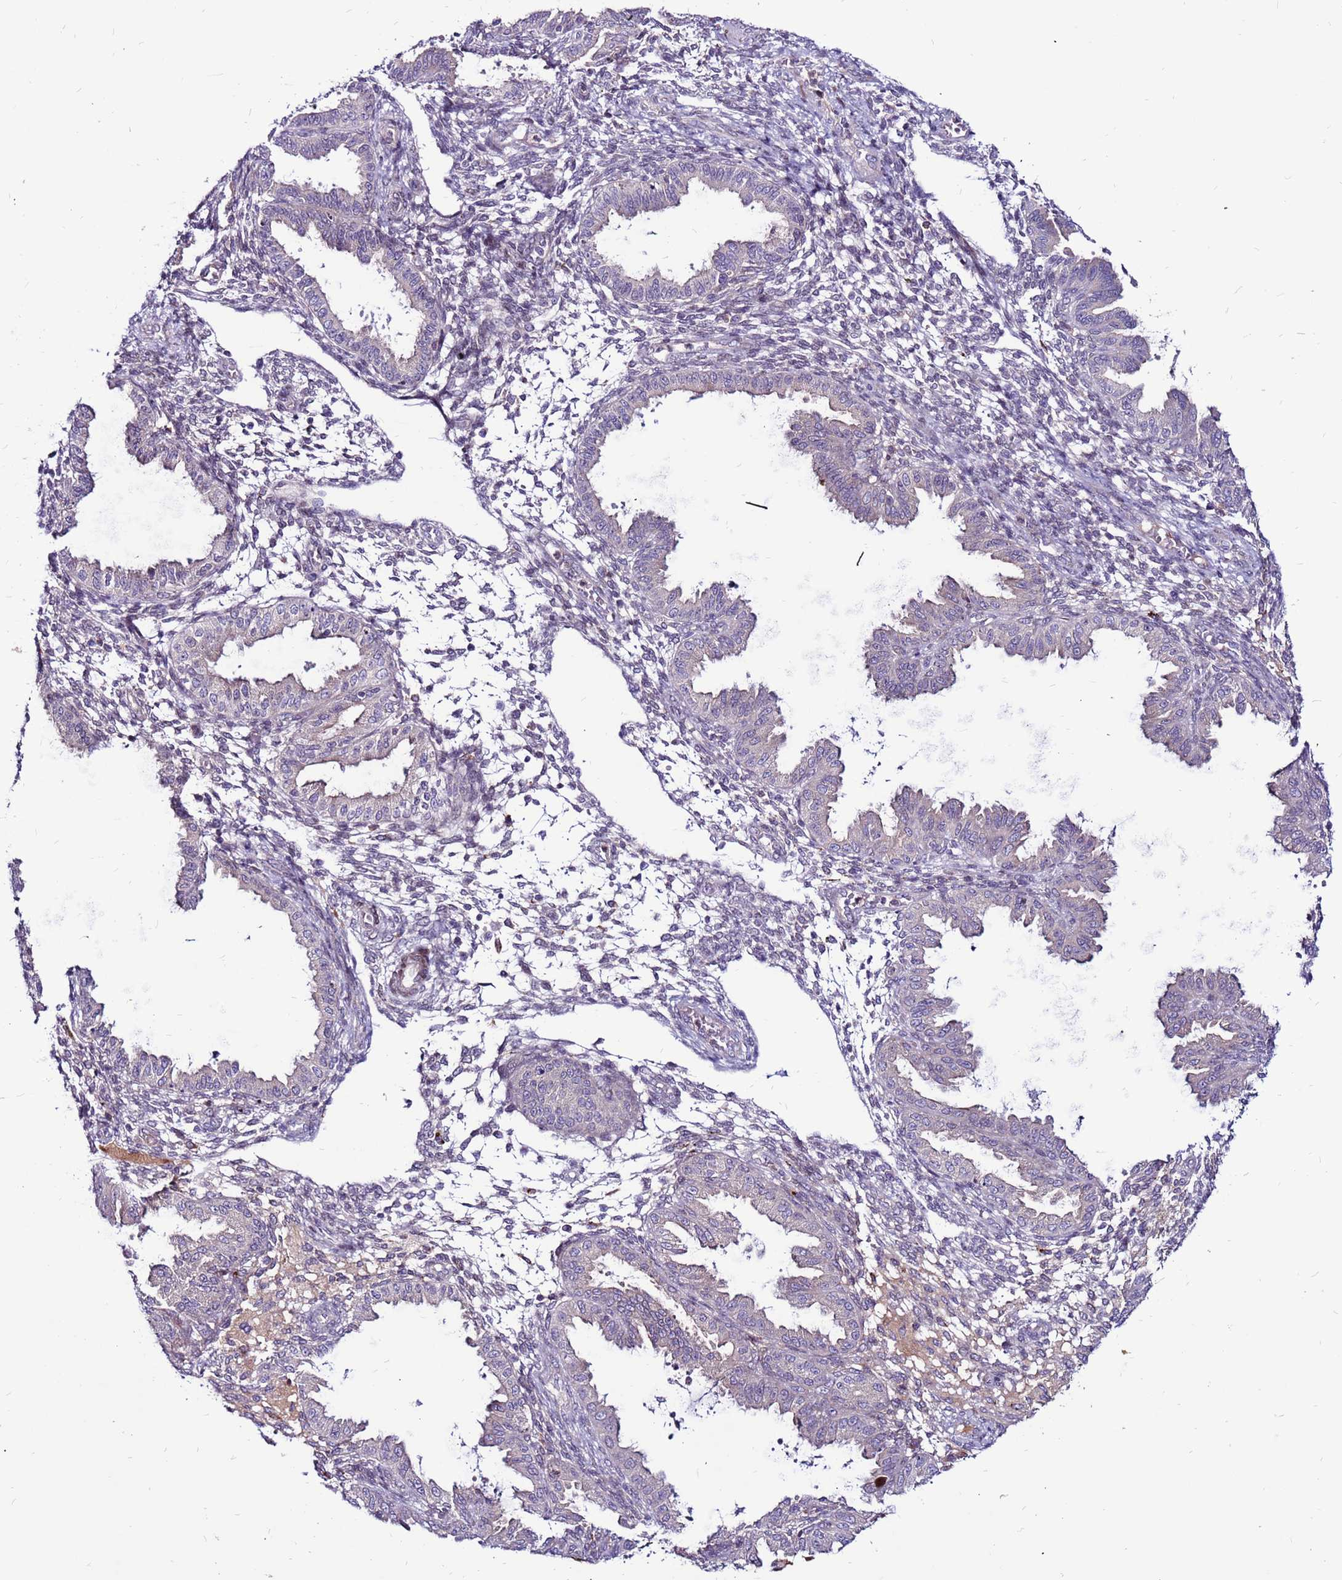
{"staining": {"intensity": "negative", "quantity": "none", "location": "none"}, "tissue": "endometrium", "cell_type": "Cells in endometrial stroma", "image_type": "normal", "snomed": [{"axis": "morphology", "description": "Normal tissue, NOS"}, {"axis": "topography", "description": "Endometrium"}], "caption": "Normal endometrium was stained to show a protein in brown. There is no significant expression in cells in endometrial stroma.", "gene": "CCDC71", "patient": {"sex": "female", "age": 33}}